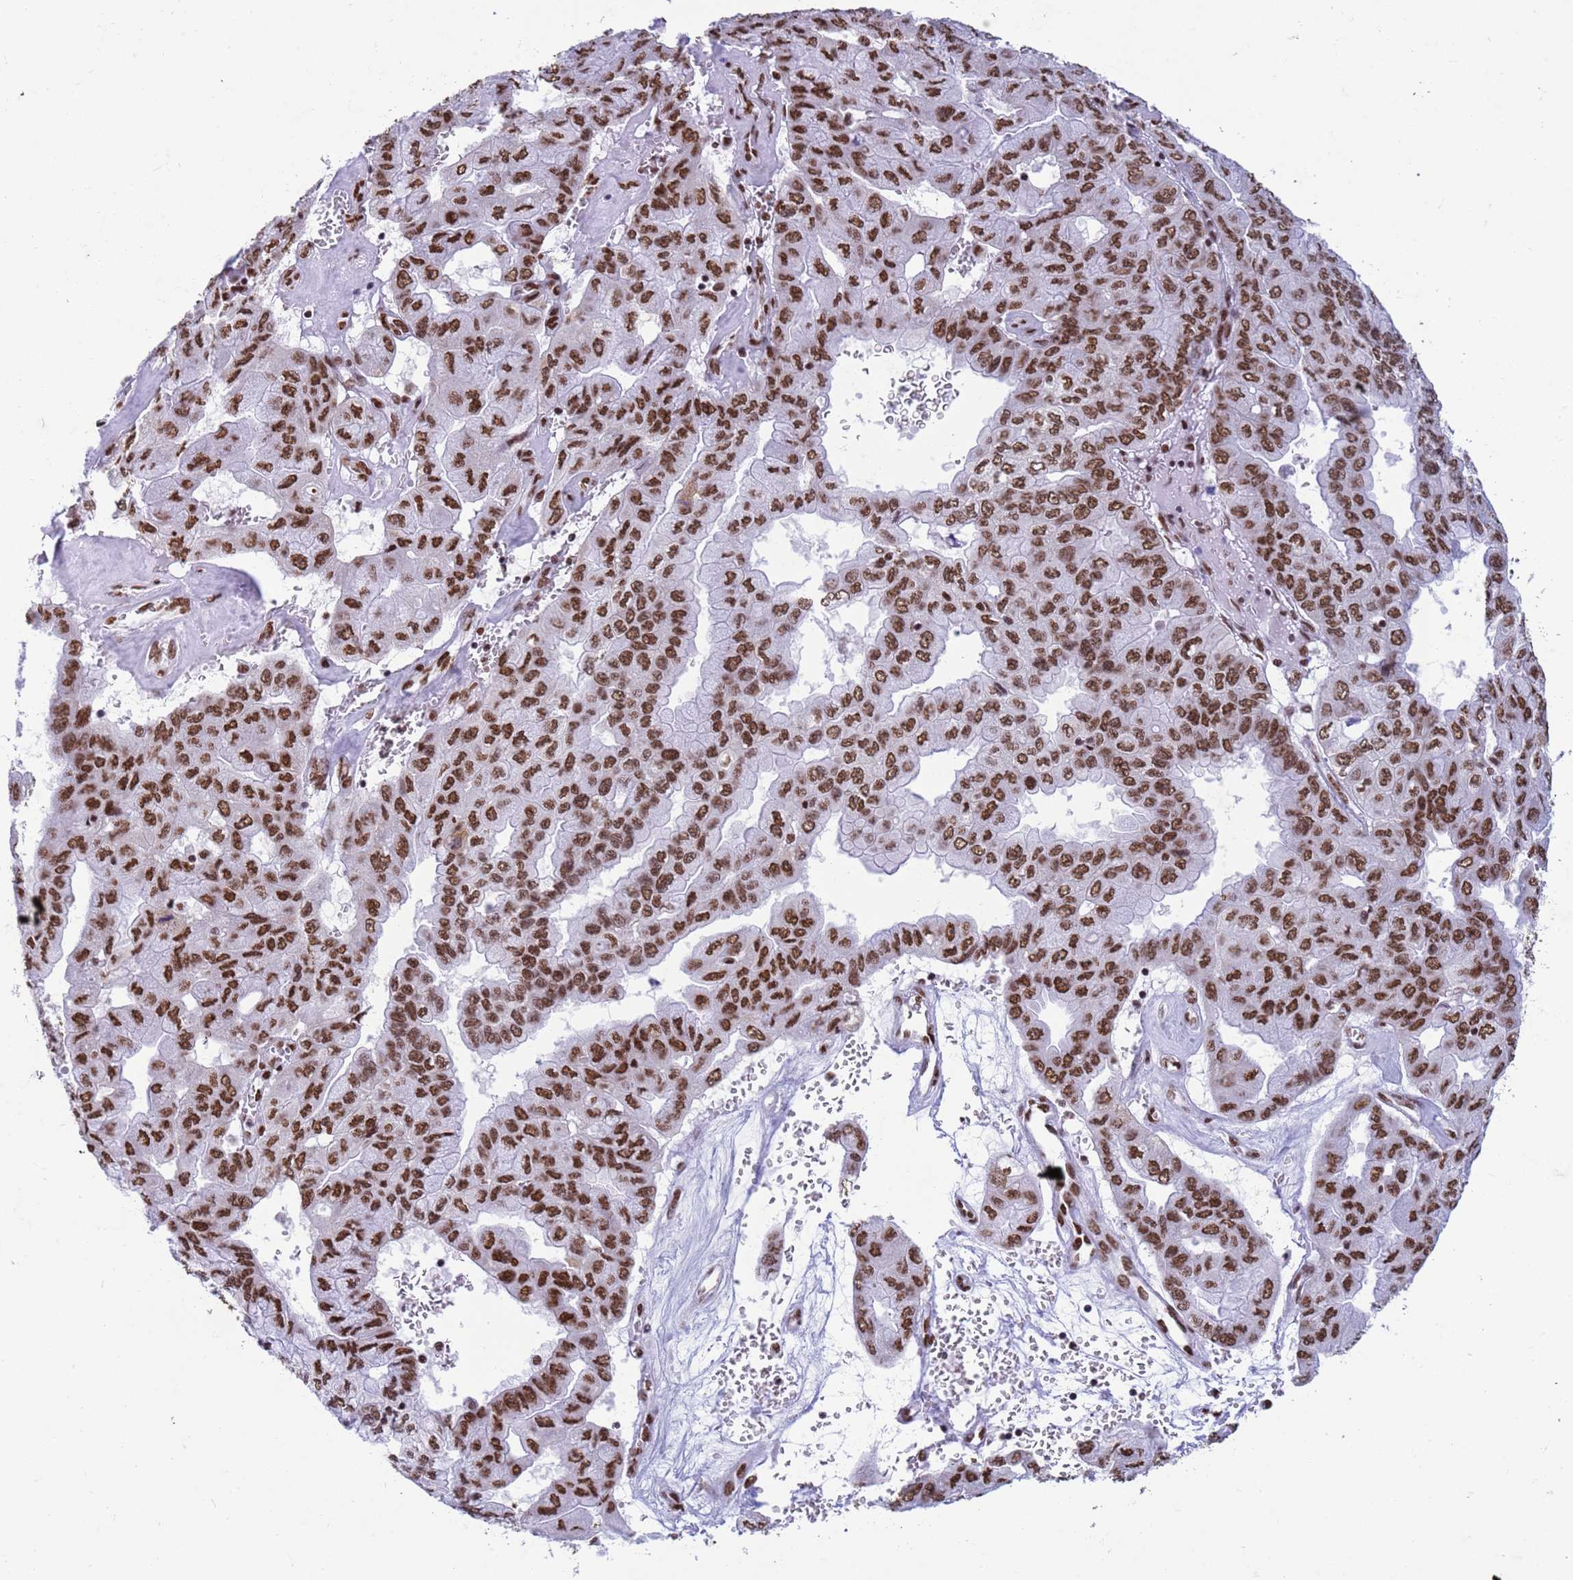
{"staining": {"intensity": "strong", "quantity": ">75%", "location": "nuclear"}, "tissue": "pancreatic cancer", "cell_type": "Tumor cells", "image_type": "cancer", "snomed": [{"axis": "morphology", "description": "Adenocarcinoma, NOS"}, {"axis": "topography", "description": "Pancreas"}], "caption": "High-magnification brightfield microscopy of pancreatic adenocarcinoma stained with DAB (3,3'-diaminobenzidine) (brown) and counterstained with hematoxylin (blue). tumor cells exhibit strong nuclear staining is seen in about>75% of cells. (Brightfield microscopy of DAB IHC at high magnification).", "gene": "FAM170B", "patient": {"sex": "male", "age": 51}}